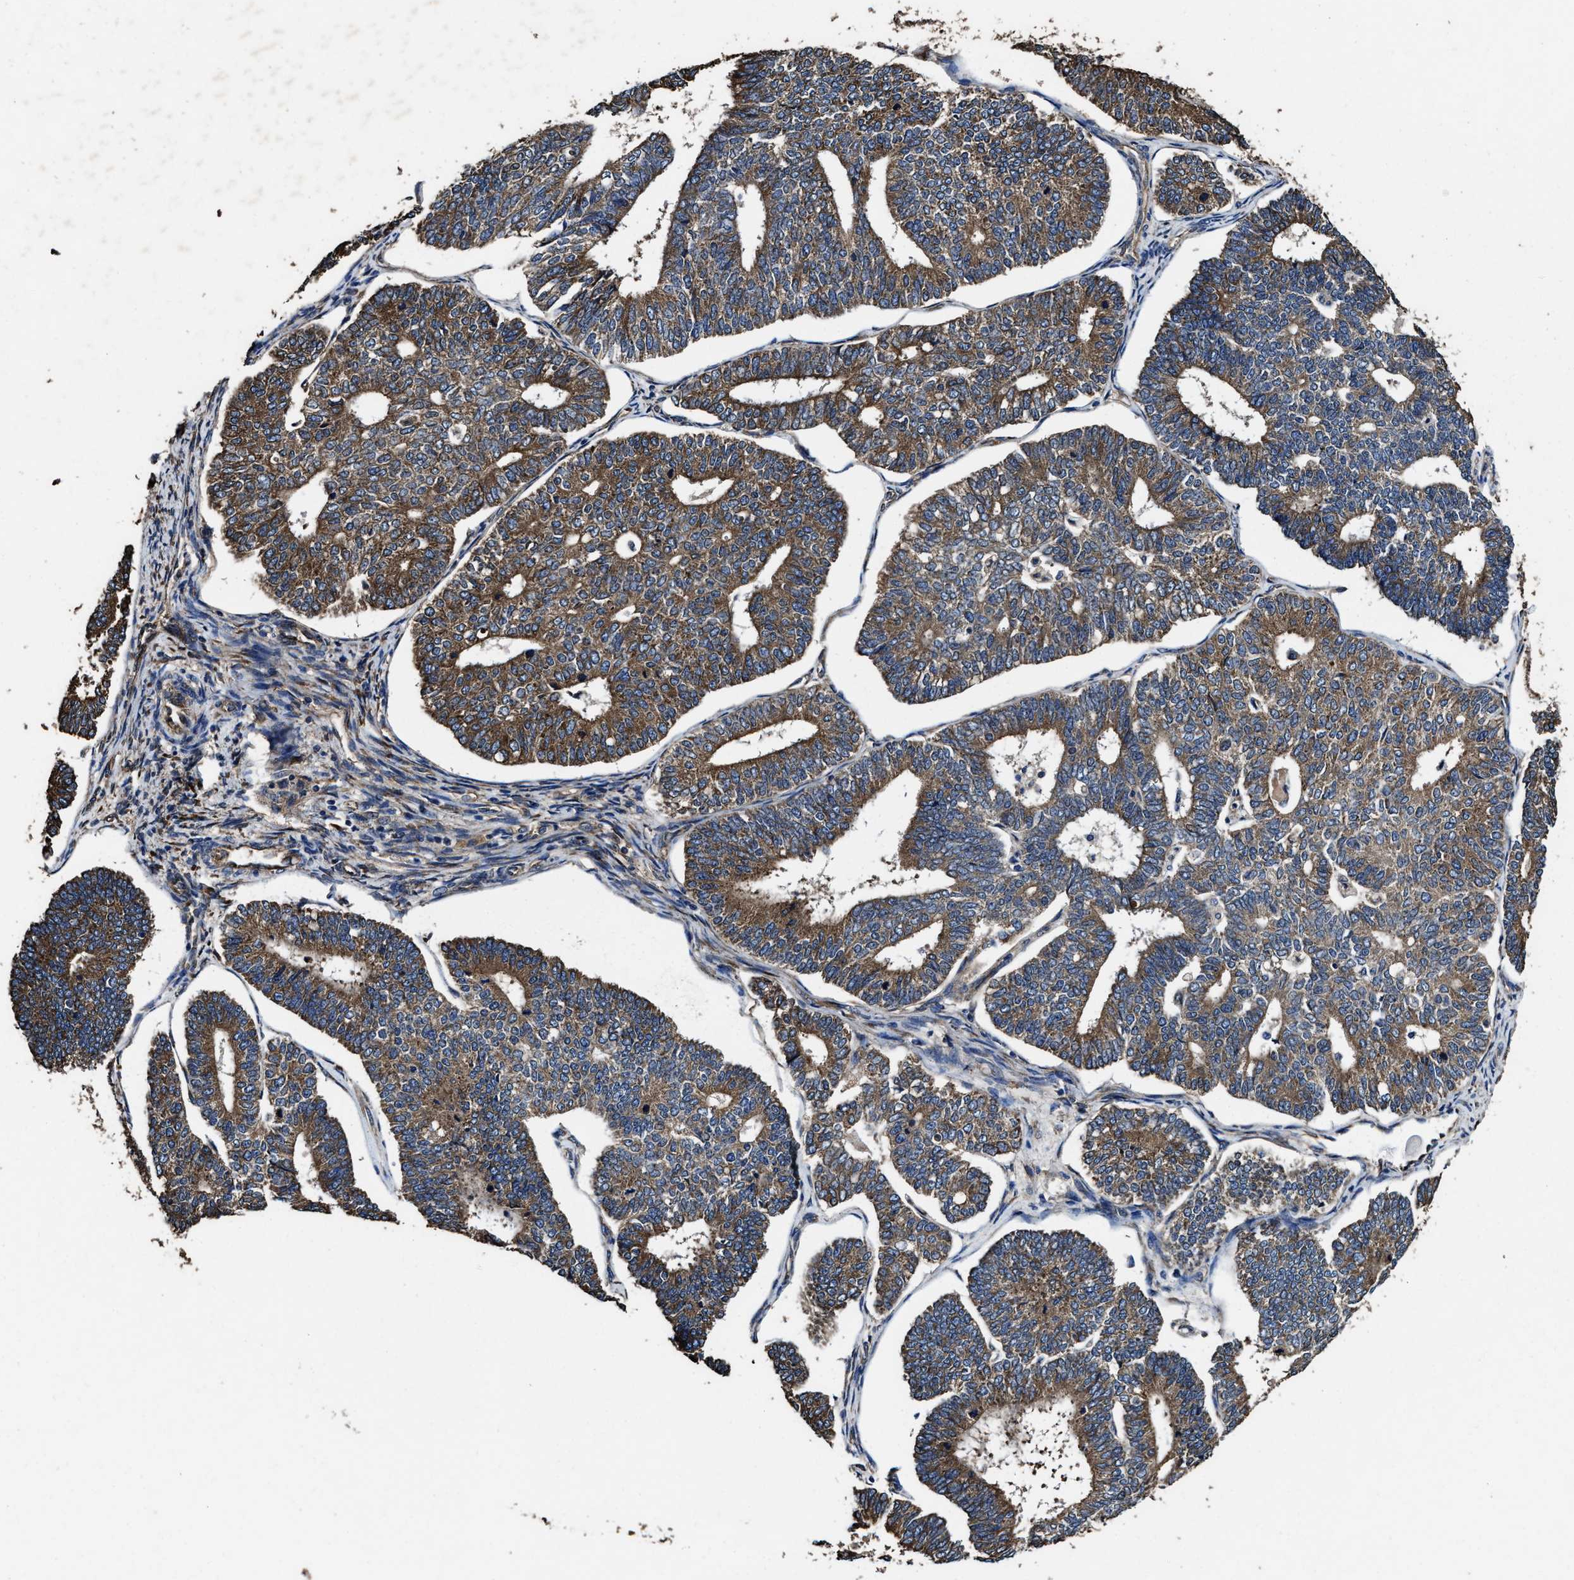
{"staining": {"intensity": "moderate", "quantity": ">75%", "location": "cytoplasmic/membranous"}, "tissue": "endometrial cancer", "cell_type": "Tumor cells", "image_type": "cancer", "snomed": [{"axis": "morphology", "description": "Adenocarcinoma, NOS"}, {"axis": "topography", "description": "Endometrium"}], "caption": "Protein staining of endometrial cancer tissue reveals moderate cytoplasmic/membranous expression in about >75% of tumor cells.", "gene": "IDNK", "patient": {"sex": "female", "age": 70}}